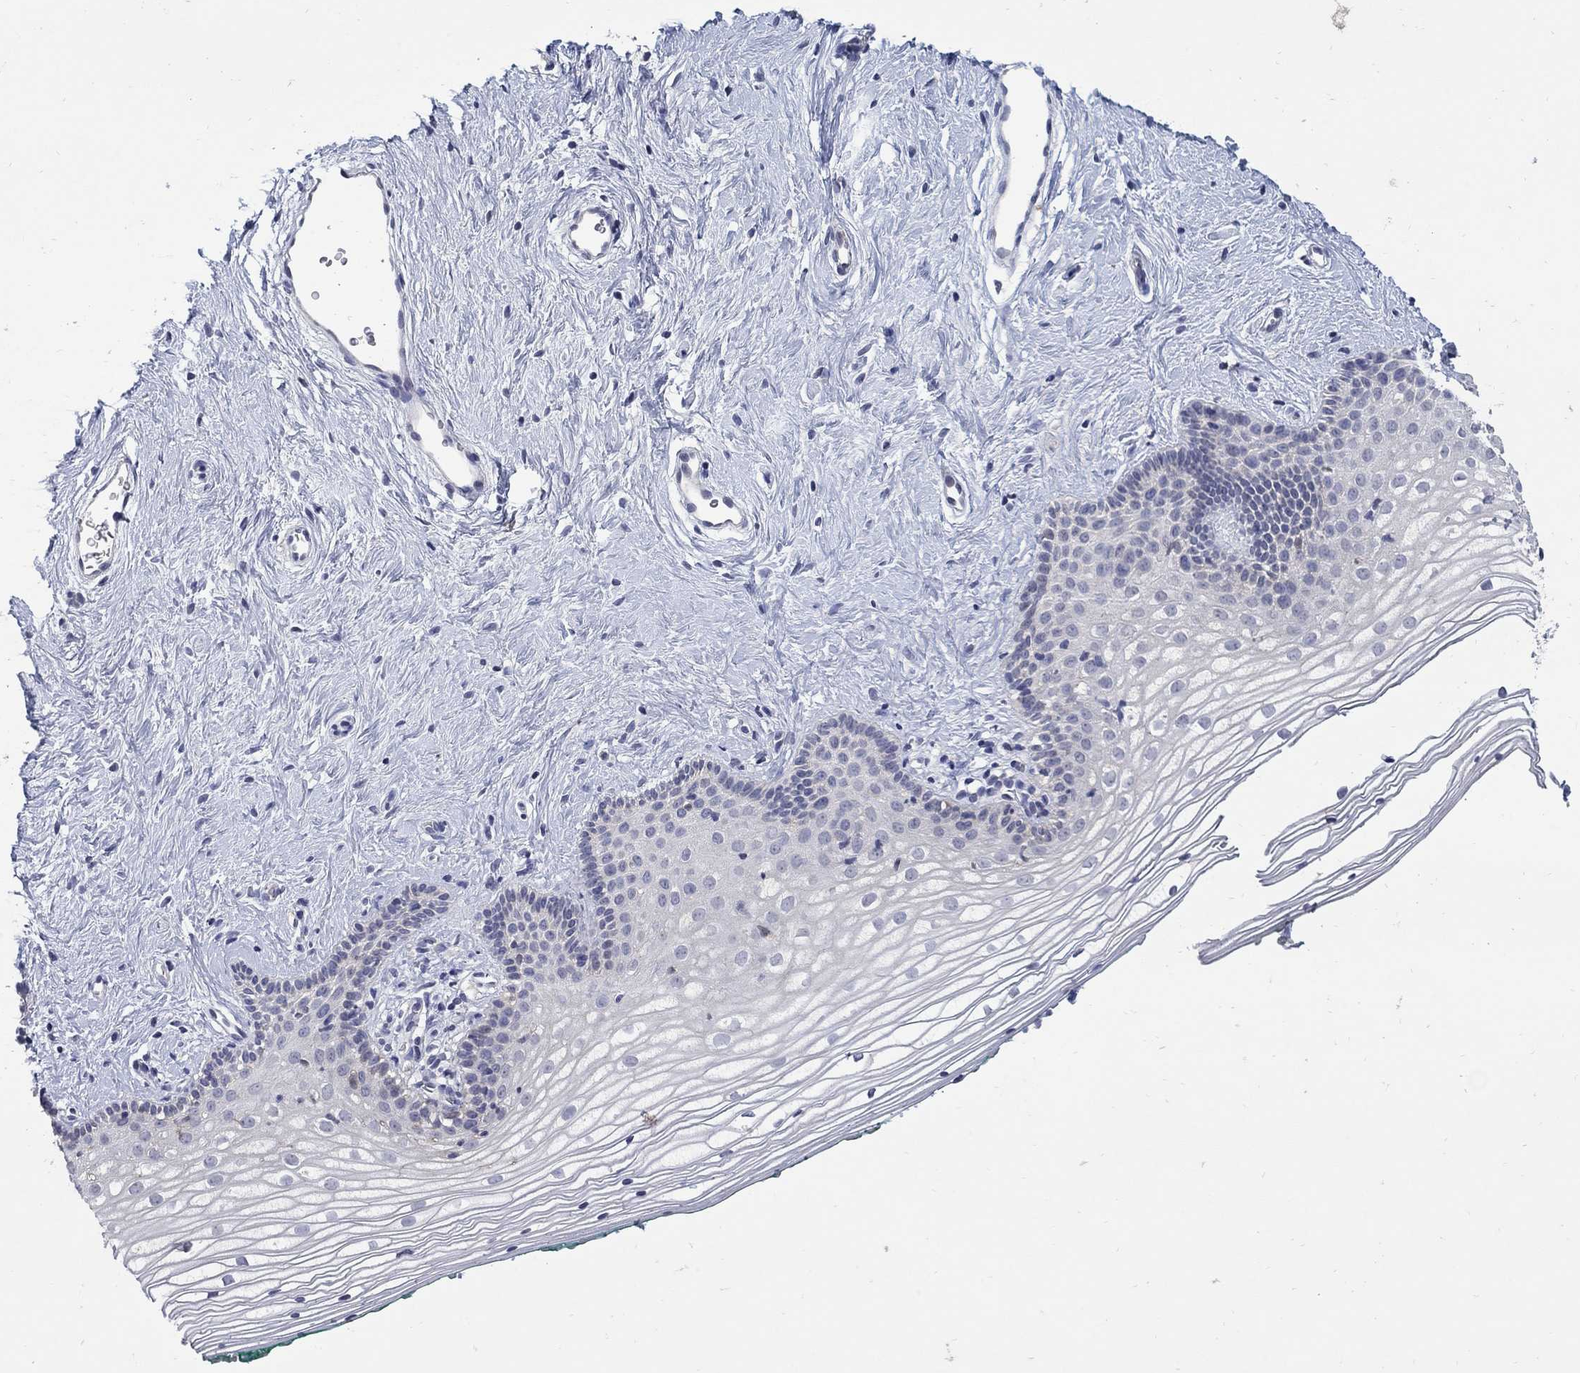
{"staining": {"intensity": "negative", "quantity": "none", "location": "none"}, "tissue": "vagina", "cell_type": "Squamous epithelial cells", "image_type": "normal", "snomed": [{"axis": "morphology", "description": "Normal tissue, NOS"}, {"axis": "topography", "description": "Vagina"}], "caption": "An IHC histopathology image of benign vagina is shown. There is no staining in squamous epithelial cells of vagina. (DAB IHC visualized using brightfield microscopy, high magnification).", "gene": "CETN1", "patient": {"sex": "female", "age": 36}}